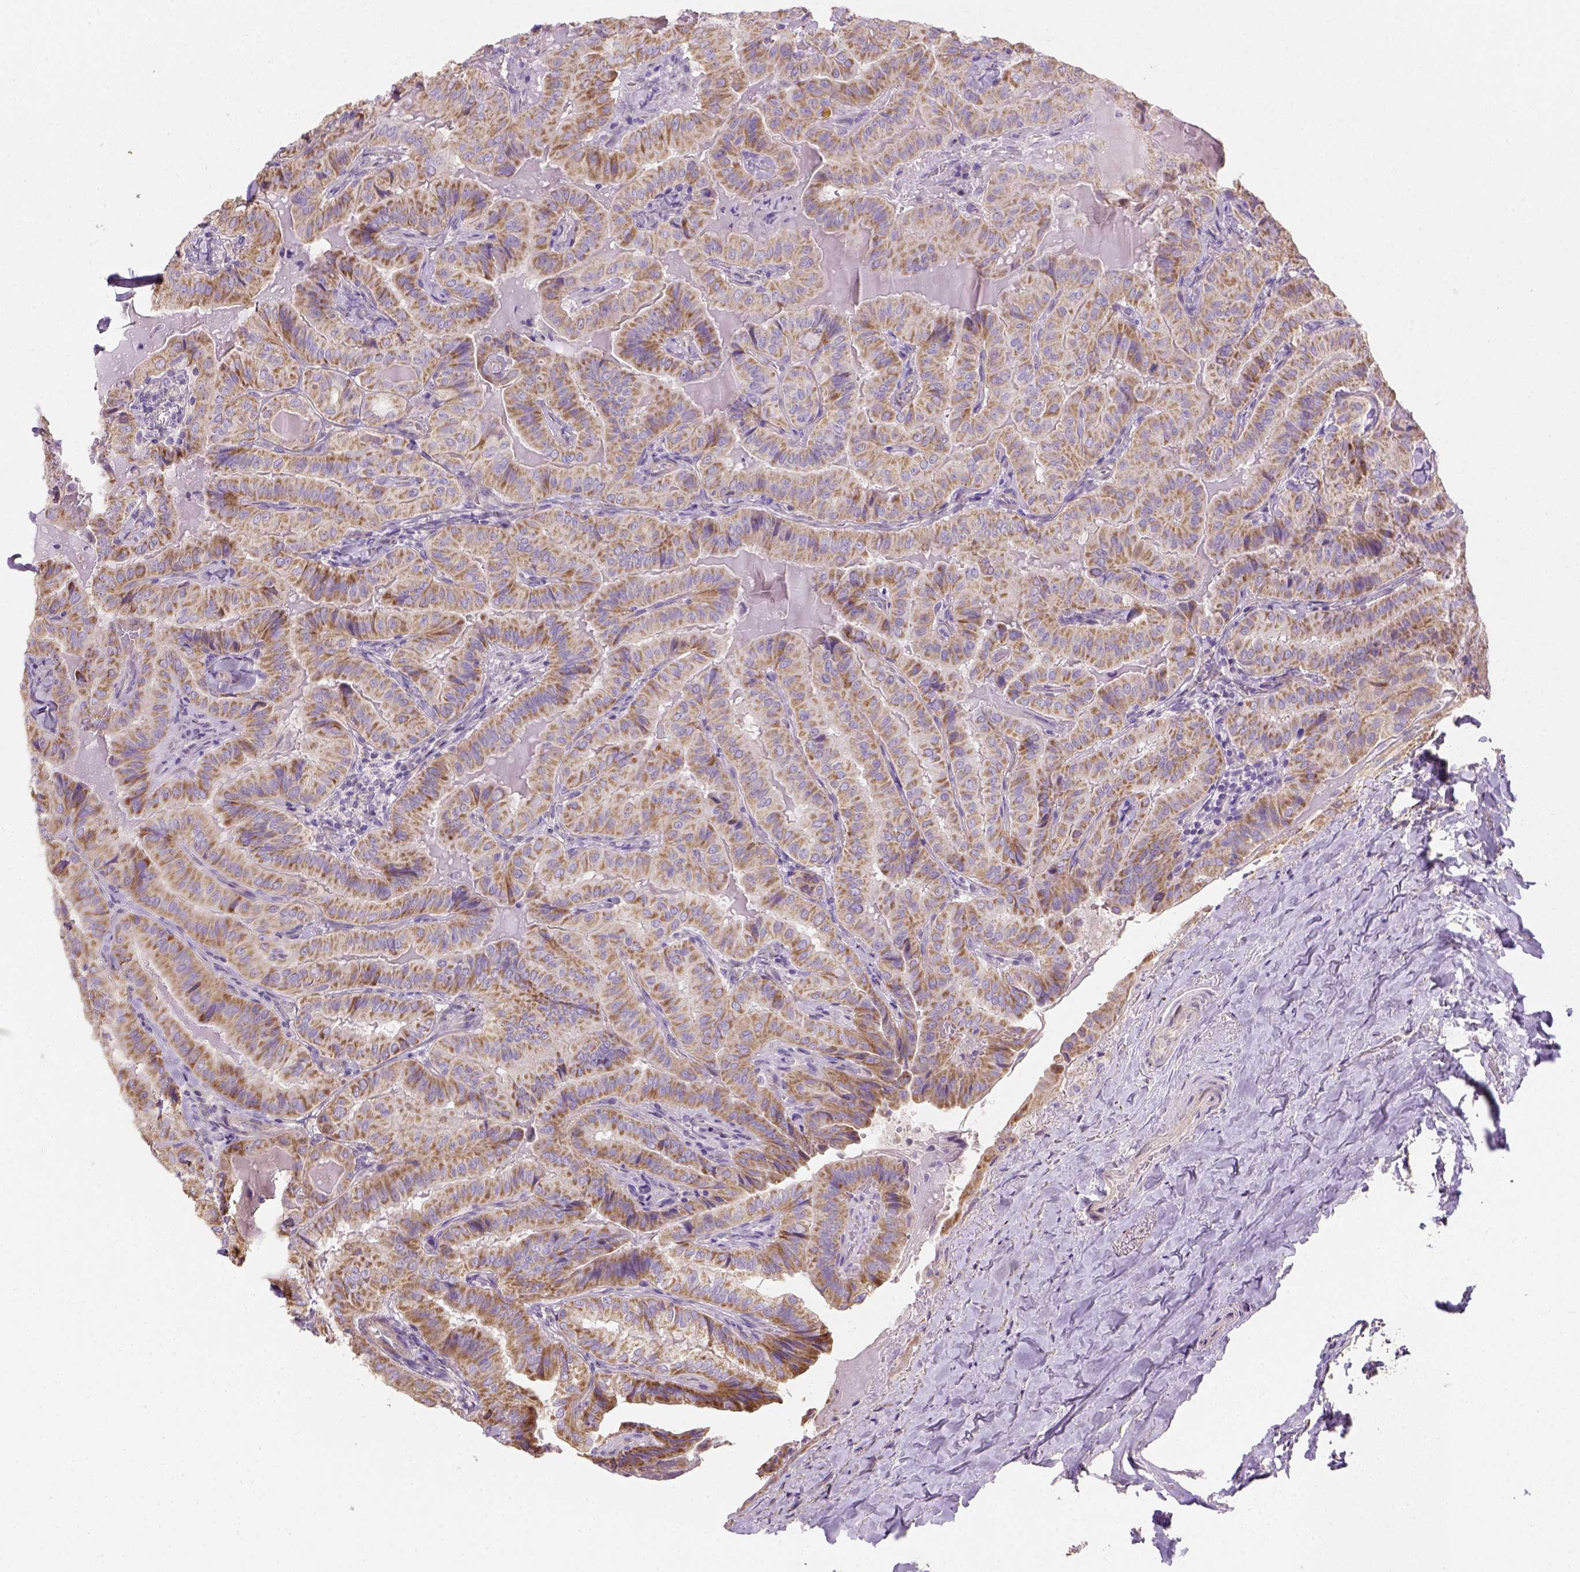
{"staining": {"intensity": "moderate", "quantity": ">75%", "location": "cytoplasmic/membranous"}, "tissue": "thyroid cancer", "cell_type": "Tumor cells", "image_type": "cancer", "snomed": [{"axis": "morphology", "description": "Papillary adenocarcinoma, NOS"}, {"axis": "topography", "description": "Thyroid gland"}], "caption": "Thyroid cancer stained with immunohistochemistry (IHC) exhibits moderate cytoplasmic/membranous positivity in about >75% of tumor cells.", "gene": "HTRA1", "patient": {"sex": "female", "age": 68}}